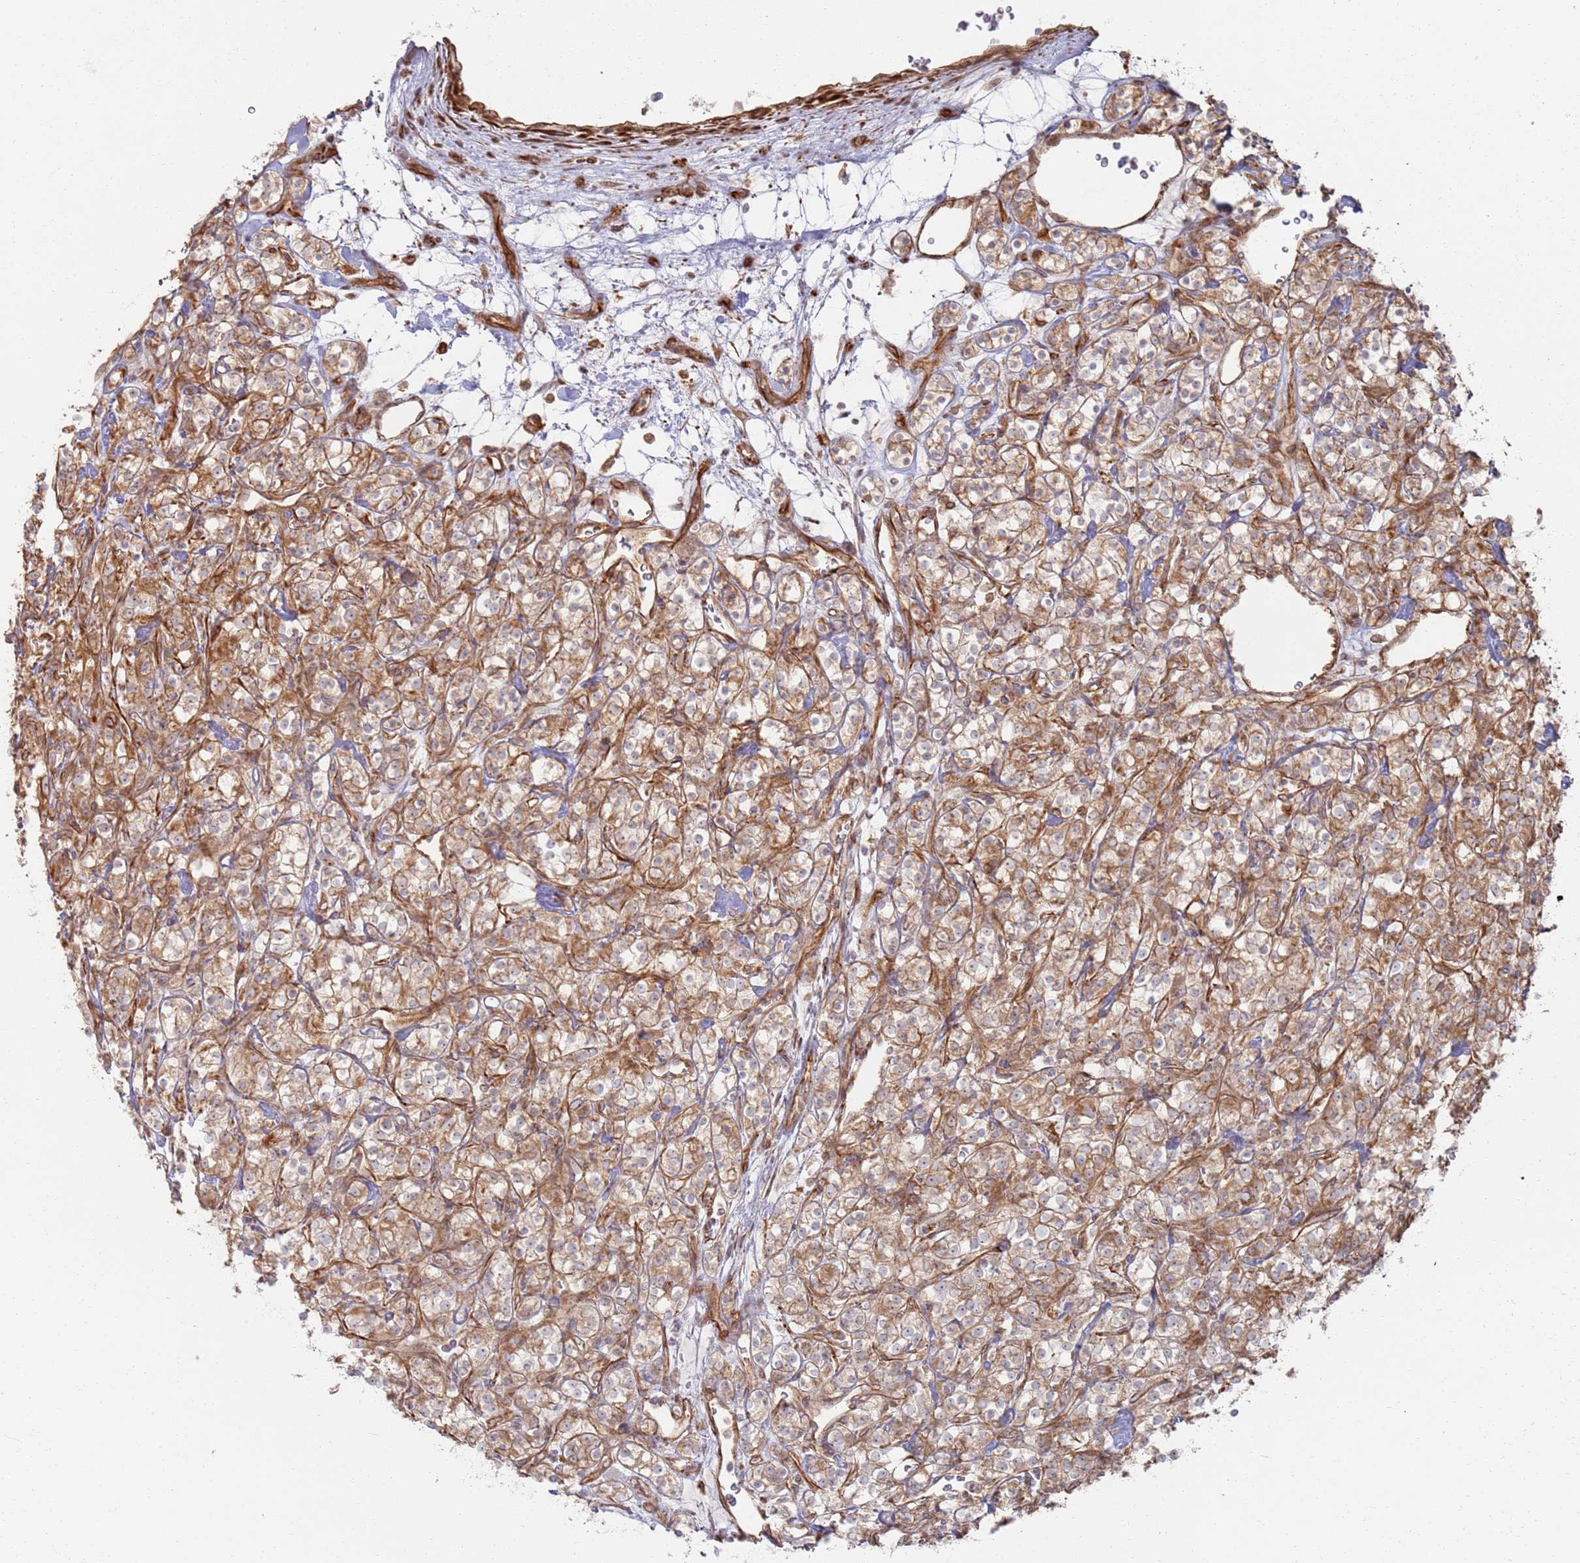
{"staining": {"intensity": "moderate", "quantity": ">75%", "location": "cytoplasmic/membranous"}, "tissue": "renal cancer", "cell_type": "Tumor cells", "image_type": "cancer", "snomed": [{"axis": "morphology", "description": "Adenocarcinoma, NOS"}, {"axis": "topography", "description": "Kidney"}], "caption": "This is a histology image of IHC staining of renal adenocarcinoma, which shows moderate staining in the cytoplasmic/membranous of tumor cells.", "gene": "PHF21A", "patient": {"sex": "male", "age": 77}}